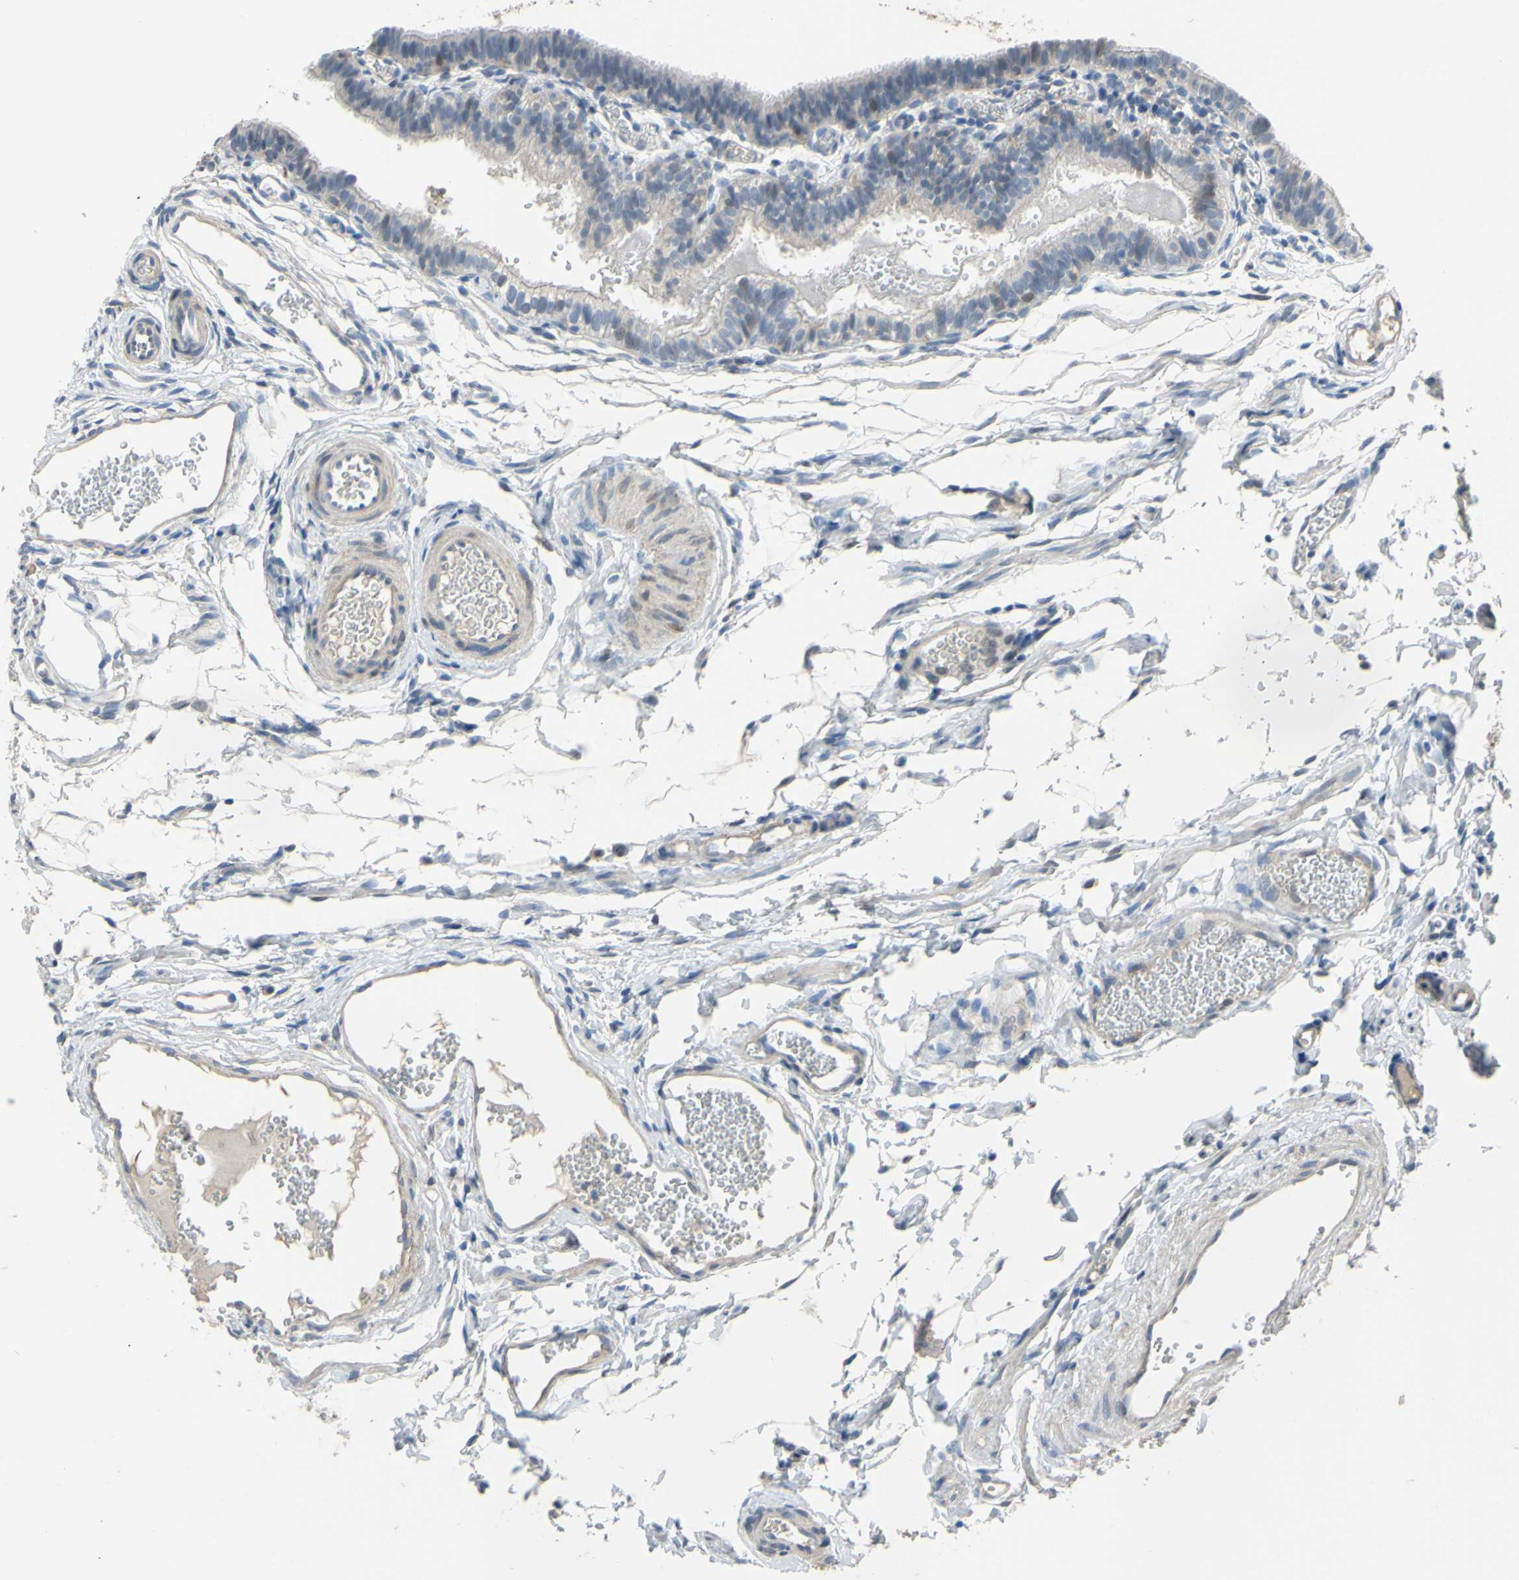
{"staining": {"intensity": "negative", "quantity": "none", "location": "none"}, "tissue": "fallopian tube", "cell_type": "Glandular cells", "image_type": "normal", "snomed": [{"axis": "morphology", "description": "Normal tissue, NOS"}, {"axis": "topography", "description": "Fallopian tube"}, {"axis": "topography", "description": "Placenta"}], "caption": "This image is of unremarkable fallopian tube stained with immunohistochemistry to label a protein in brown with the nuclei are counter-stained blue. There is no positivity in glandular cells.", "gene": "LHX9", "patient": {"sex": "female", "age": 34}}